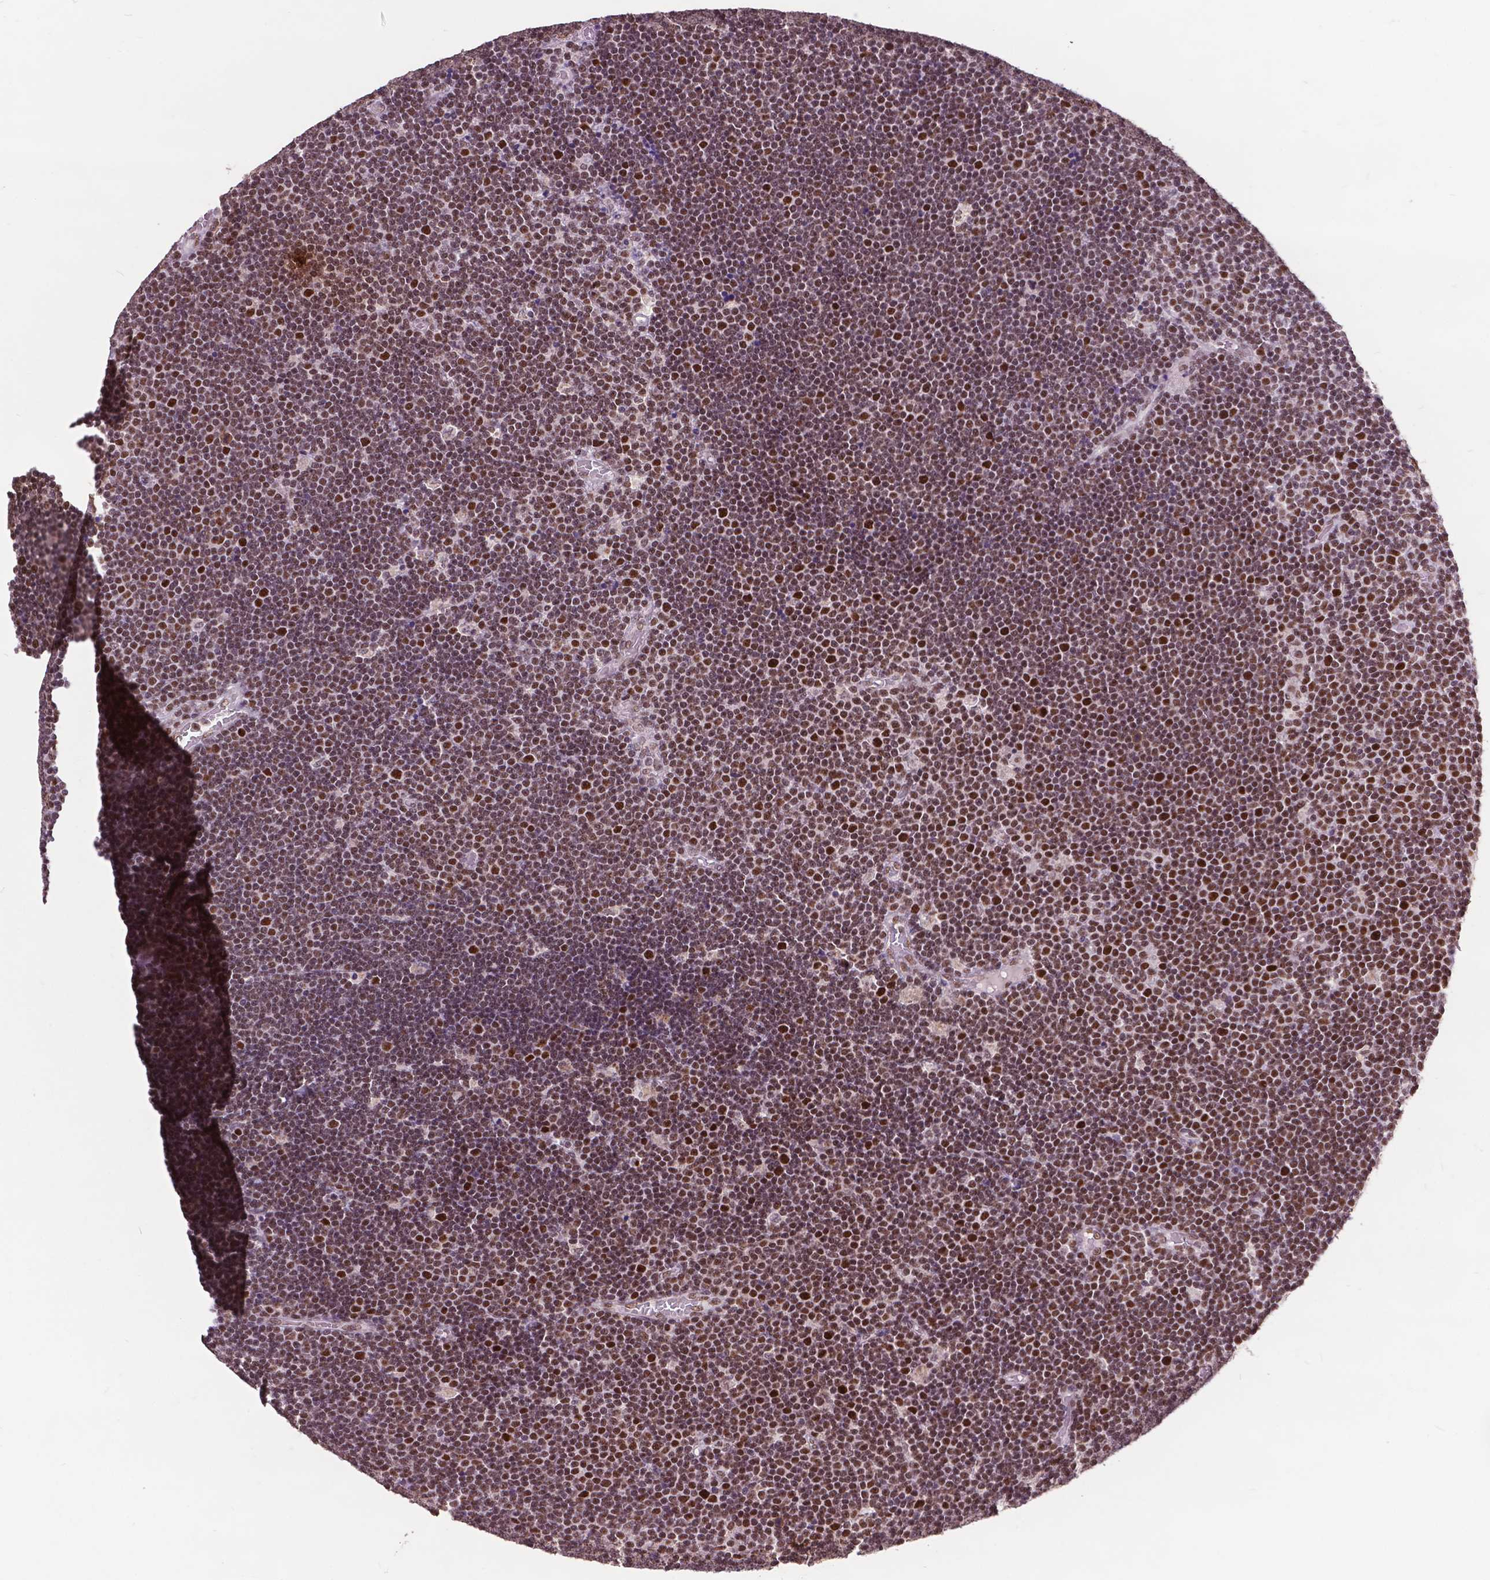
{"staining": {"intensity": "moderate", "quantity": ">75%", "location": "nuclear"}, "tissue": "lymphoma", "cell_type": "Tumor cells", "image_type": "cancer", "snomed": [{"axis": "morphology", "description": "Malignant lymphoma, non-Hodgkin's type, Low grade"}, {"axis": "topography", "description": "Brain"}], "caption": "Protein expression analysis of lymphoma demonstrates moderate nuclear expression in about >75% of tumor cells.", "gene": "MSH2", "patient": {"sex": "female", "age": 66}}